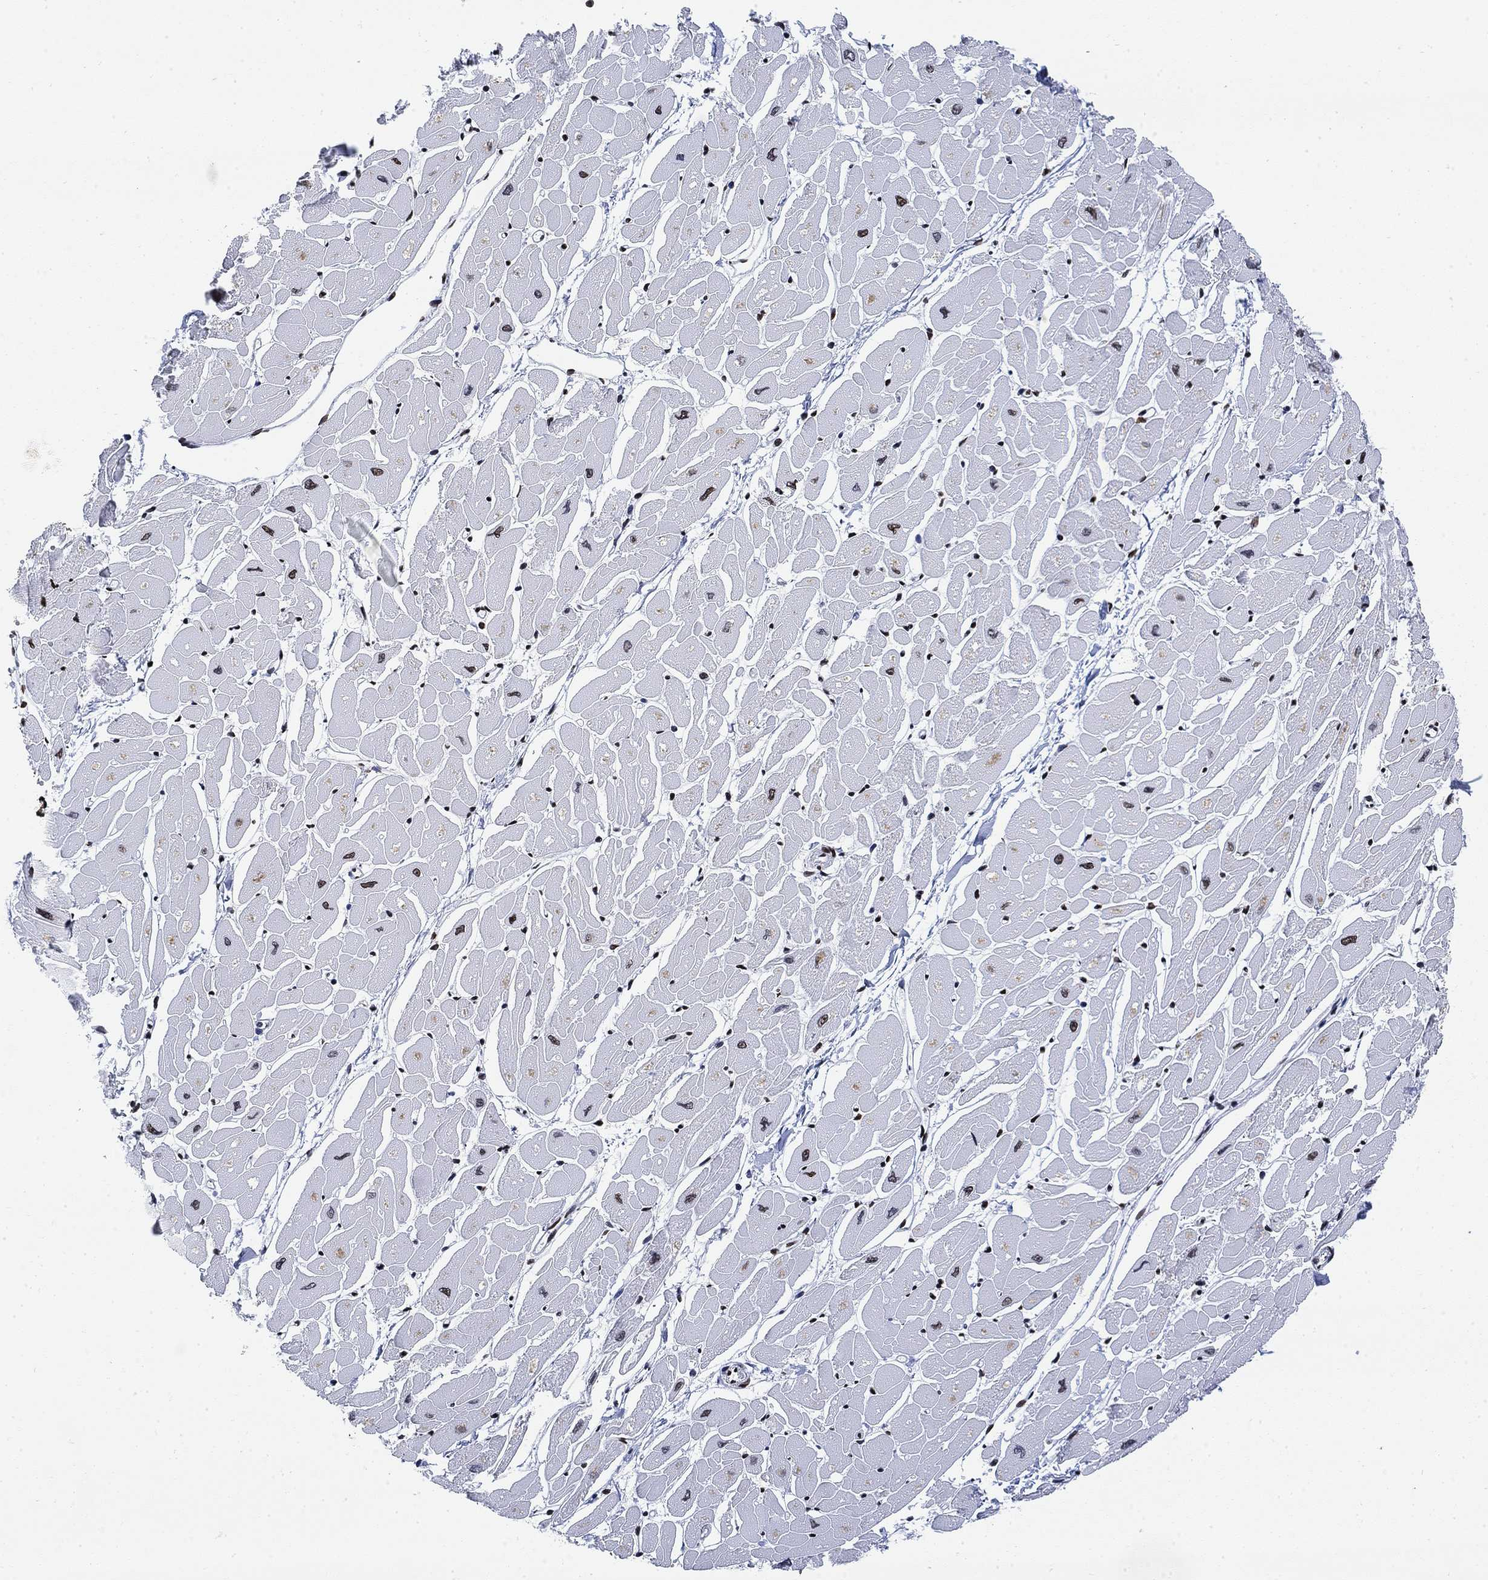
{"staining": {"intensity": "moderate", "quantity": "<25%", "location": "nuclear"}, "tissue": "heart muscle", "cell_type": "Cardiomyocytes", "image_type": "normal", "snomed": [{"axis": "morphology", "description": "Normal tissue, NOS"}, {"axis": "topography", "description": "Heart"}], "caption": "Protein staining by IHC demonstrates moderate nuclear staining in approximately <25% of cardiomyocytes in unremarkable heart muscle.", "gene": "H1", "patient": {"sex": "male", "age": 57}}